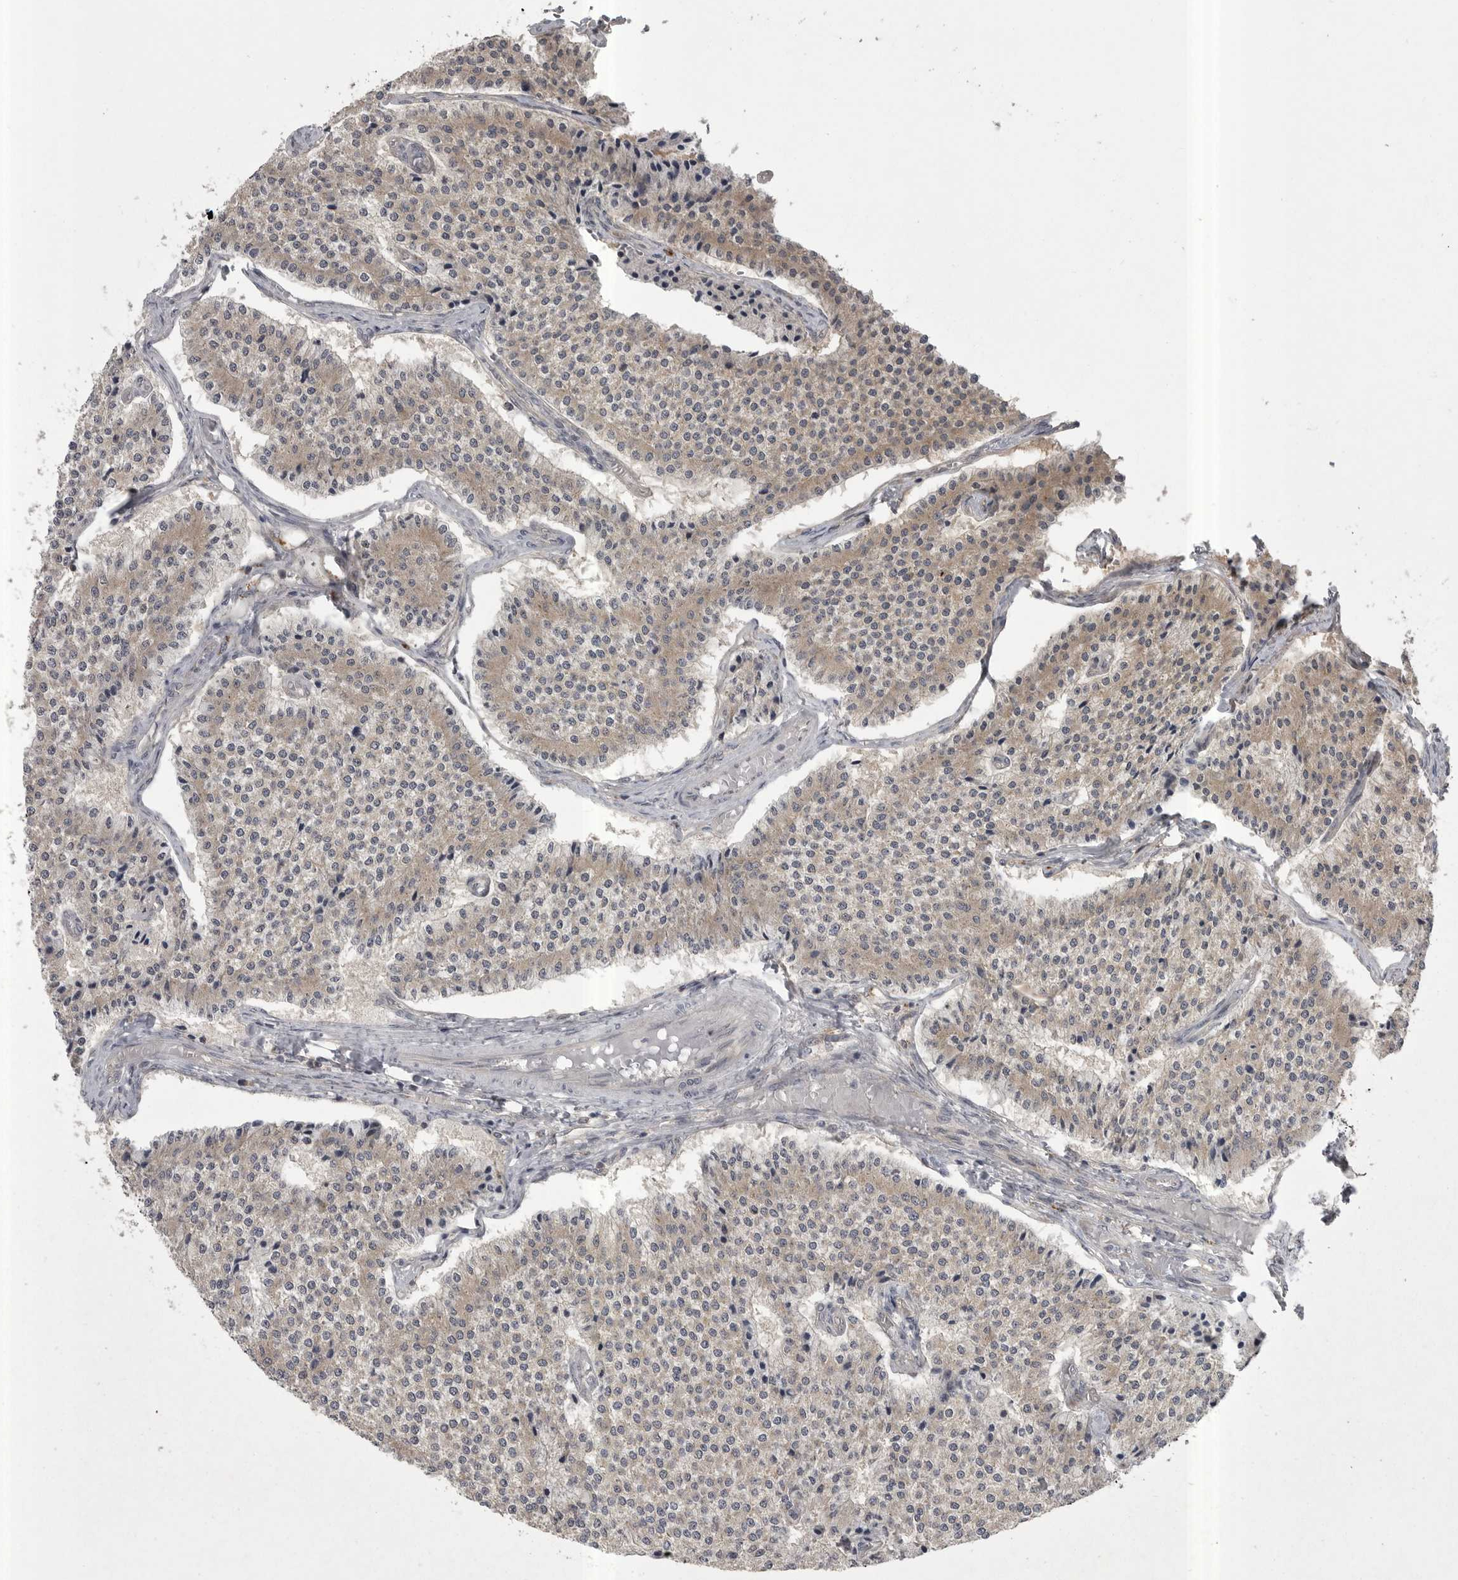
{"staining": {"intensity": "weak", "quantity": "25%-75%", "location": "cytoplasmic/membranous"}, "tissue": "carcinoid", "cell_type": "Tumor cells", "image_type": "cancer", "snomed": [{"axis": "morphology", "description": "Carcinoid, malignant, NOS"}, {"axis": "topography", "description": "Colon"}], "caption": "IHC of human carcinoid (malignant) demonstrates low levels of weak cytoplasmic/membranous staining in about 25%-75% of tumor cells.", "gene": "PHF13", "patient": {"sex": "female", "age": 52}}